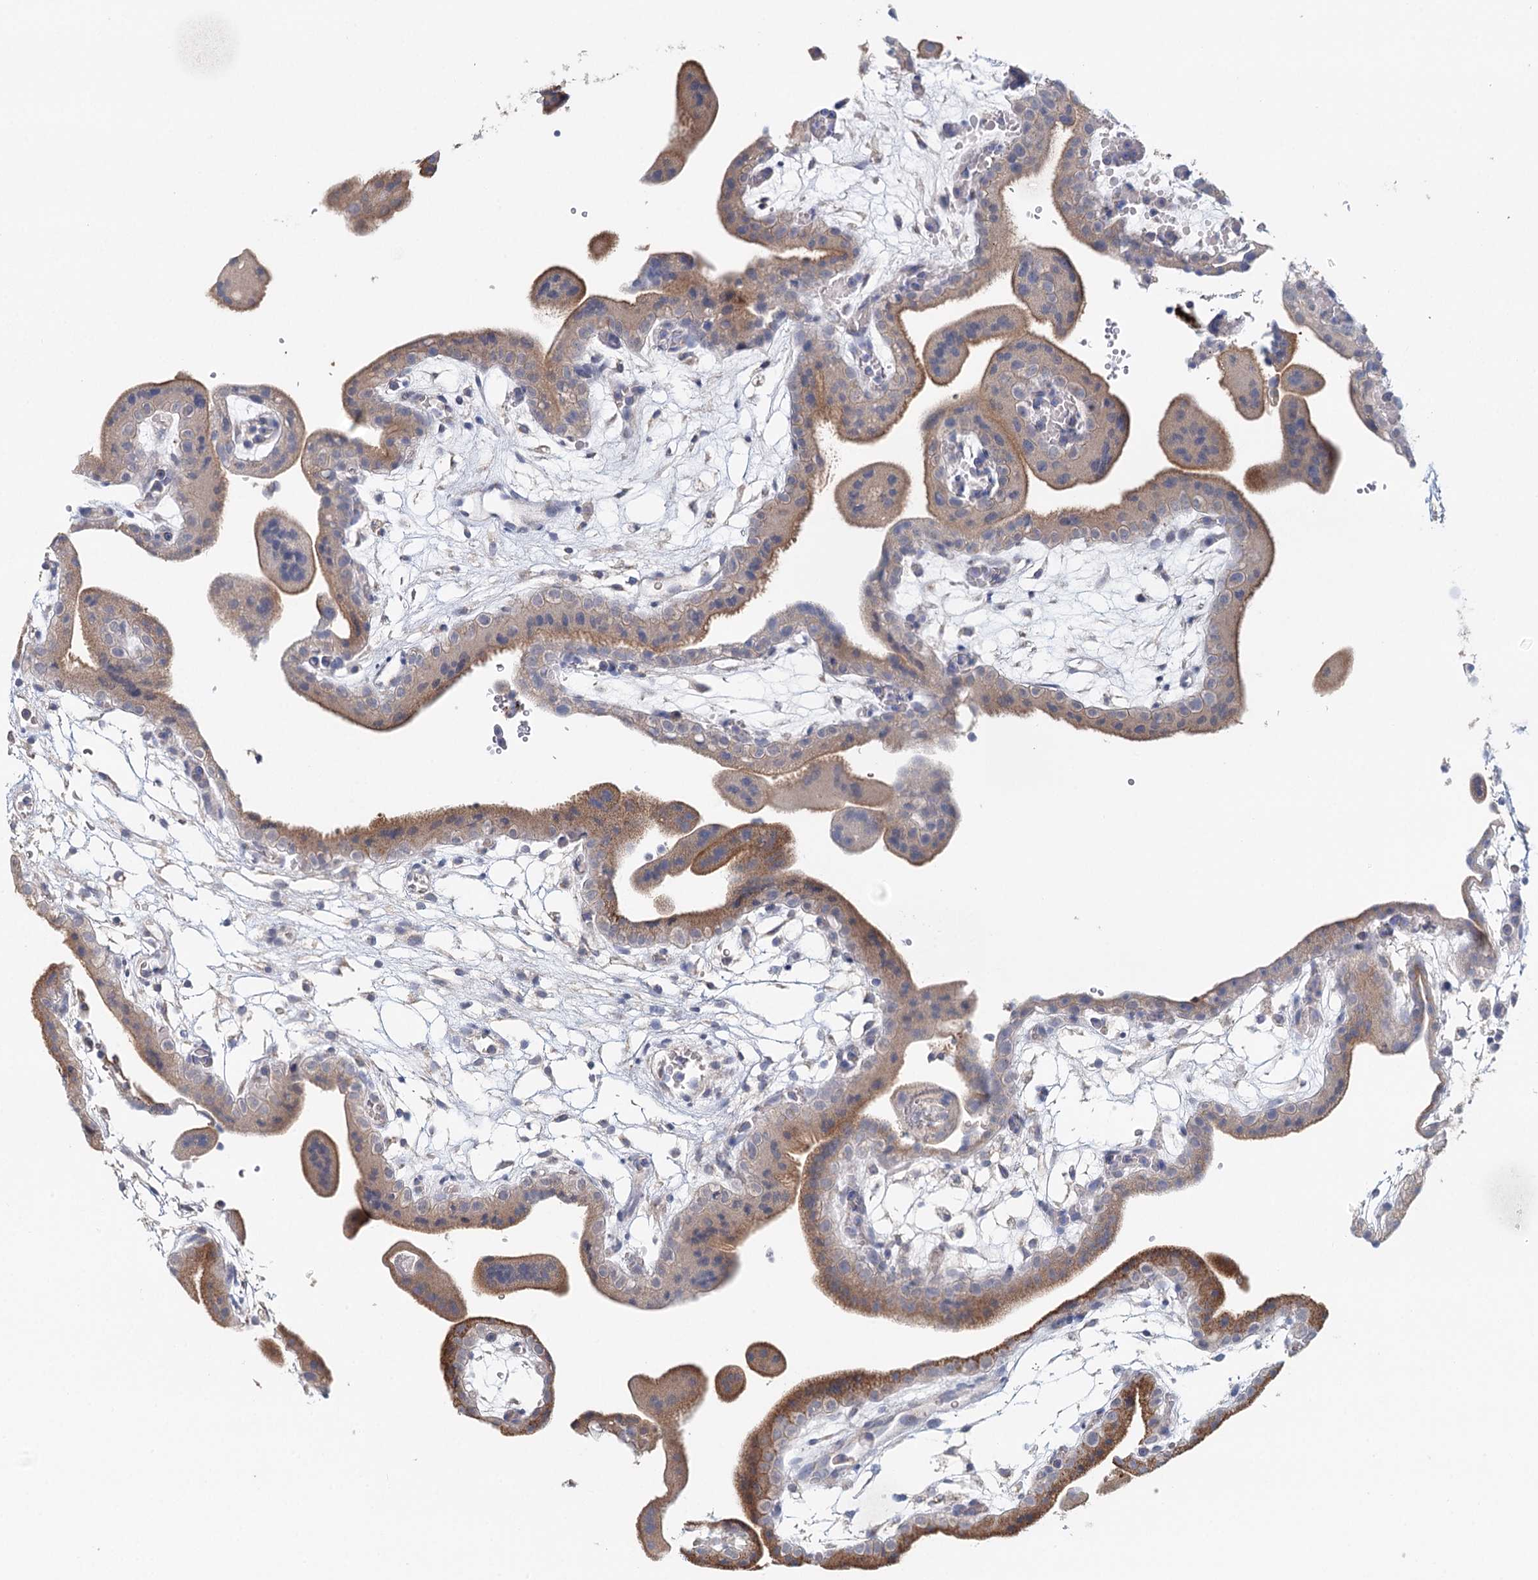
{"staining": {"intensity": "negative", "quantity": "none", "location": "none"}, "tissue": "placenta", "cell_type": "Decidual cells", "image_type": "normal", "snomed": [{"axis": "morphology", "description": "Normal tissue, NOS"}, {"axis": "topography", "description": "Placenta"}], "caption": "IHC histopathology image of benign placenta stained for a protein (brown), which exhibits no expression in decidual cells.", "gene": "DAPK1", "patient": {"sex": "female", "age": 18}}